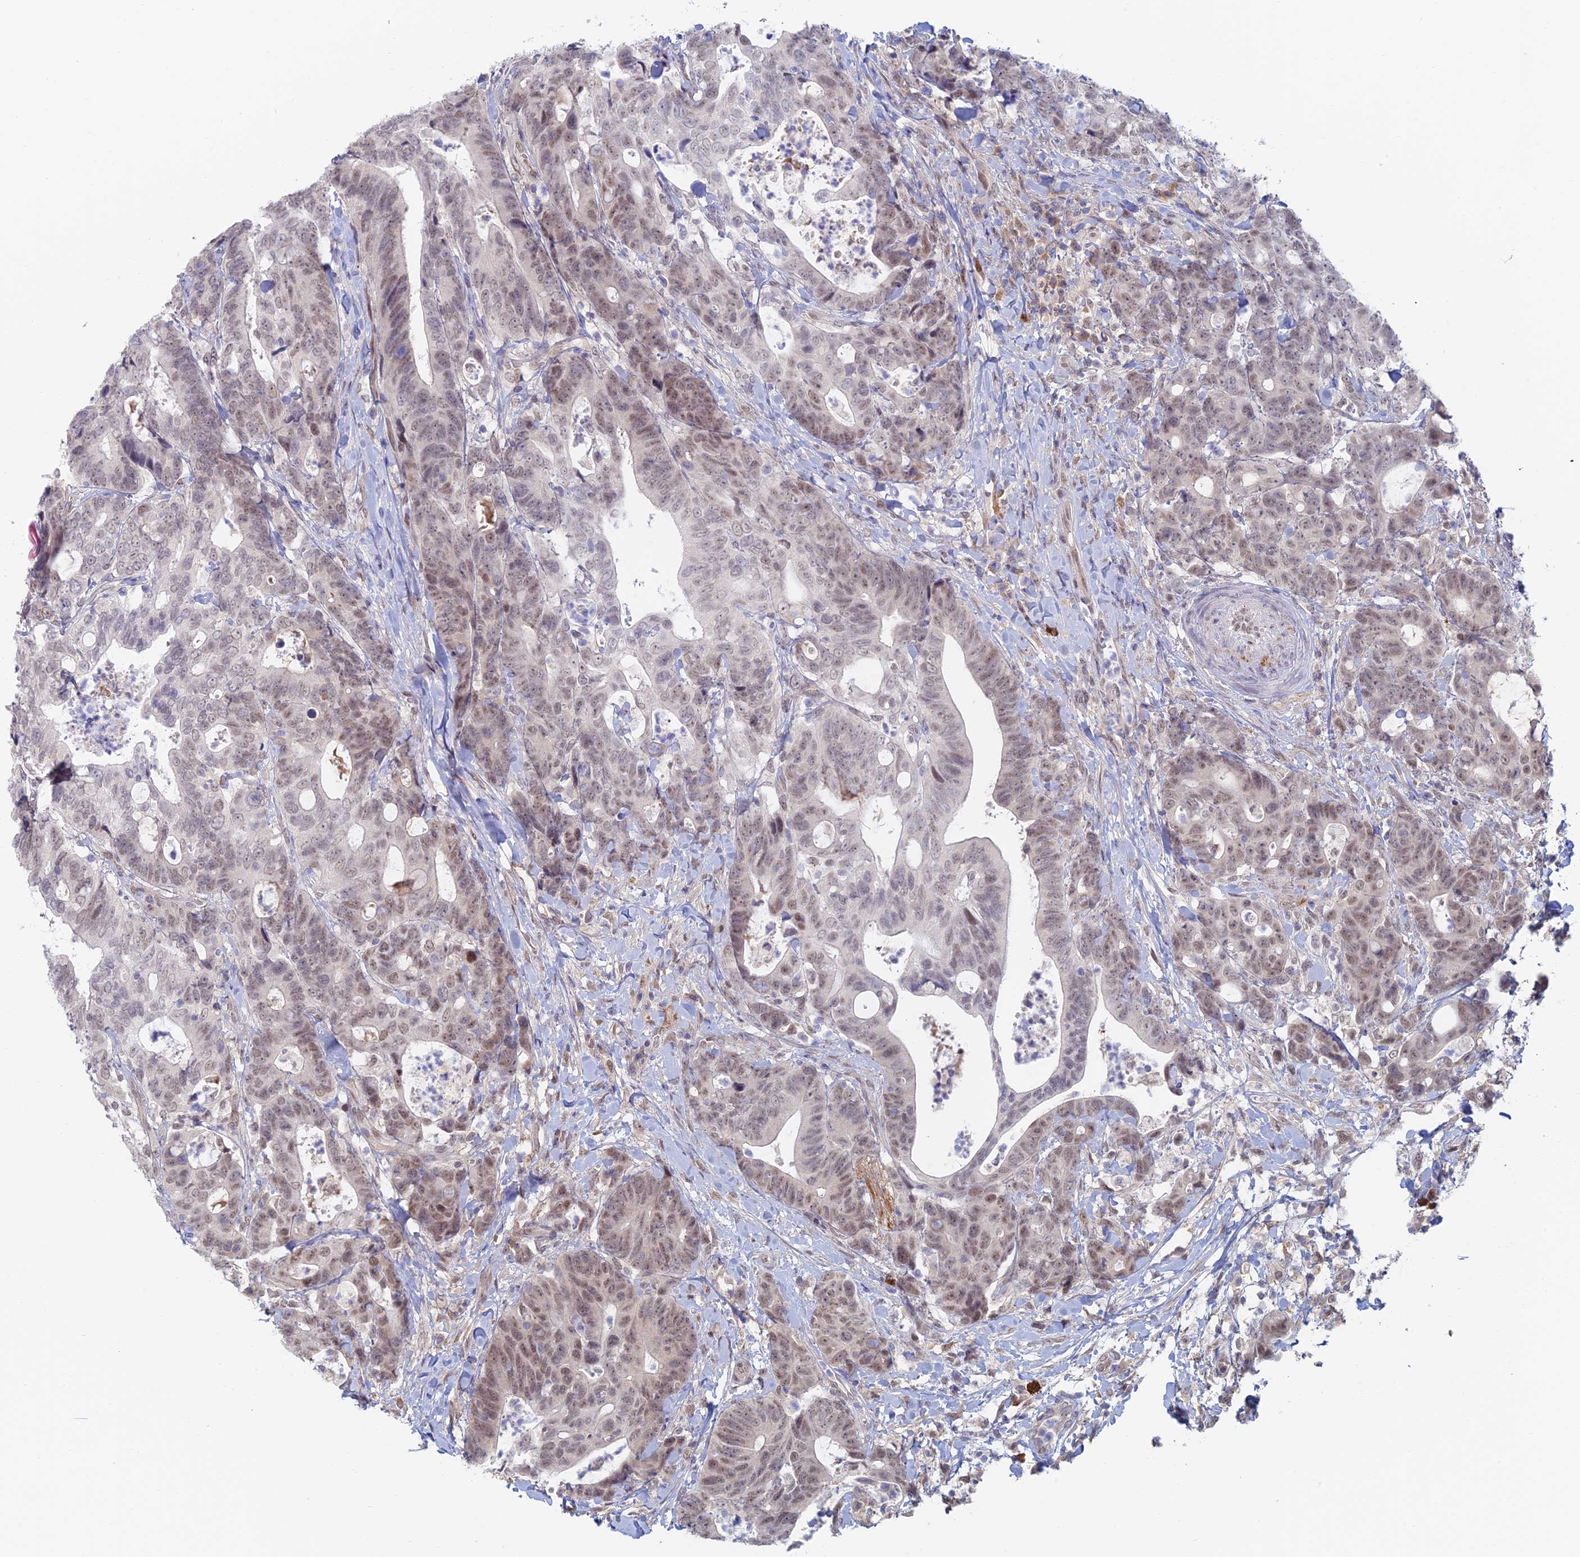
{"staining": {"intensity": "moderate", "quantity": ">75%", "location": "nuclear"}, "tissue": "colorectal cancer", "cell_type": "Tumor cells", "image_type": "cancer", "snomed": [{"axis": "morphology", "description": "Adenocarcinoma, NOS"}, {"axis": "topography", "description": "Colon"}], "caption": "High-magnification brightfield microscopy of colorectal adenocarcinoma stained with DAB (brown) and counterstained with hematoxylin (blue). tumor cells exhibit moderate nuclear expression is present in approximately>75% of cells.", "gene": "ZUP1", "patient": {"sex": "female", "age": 82}}